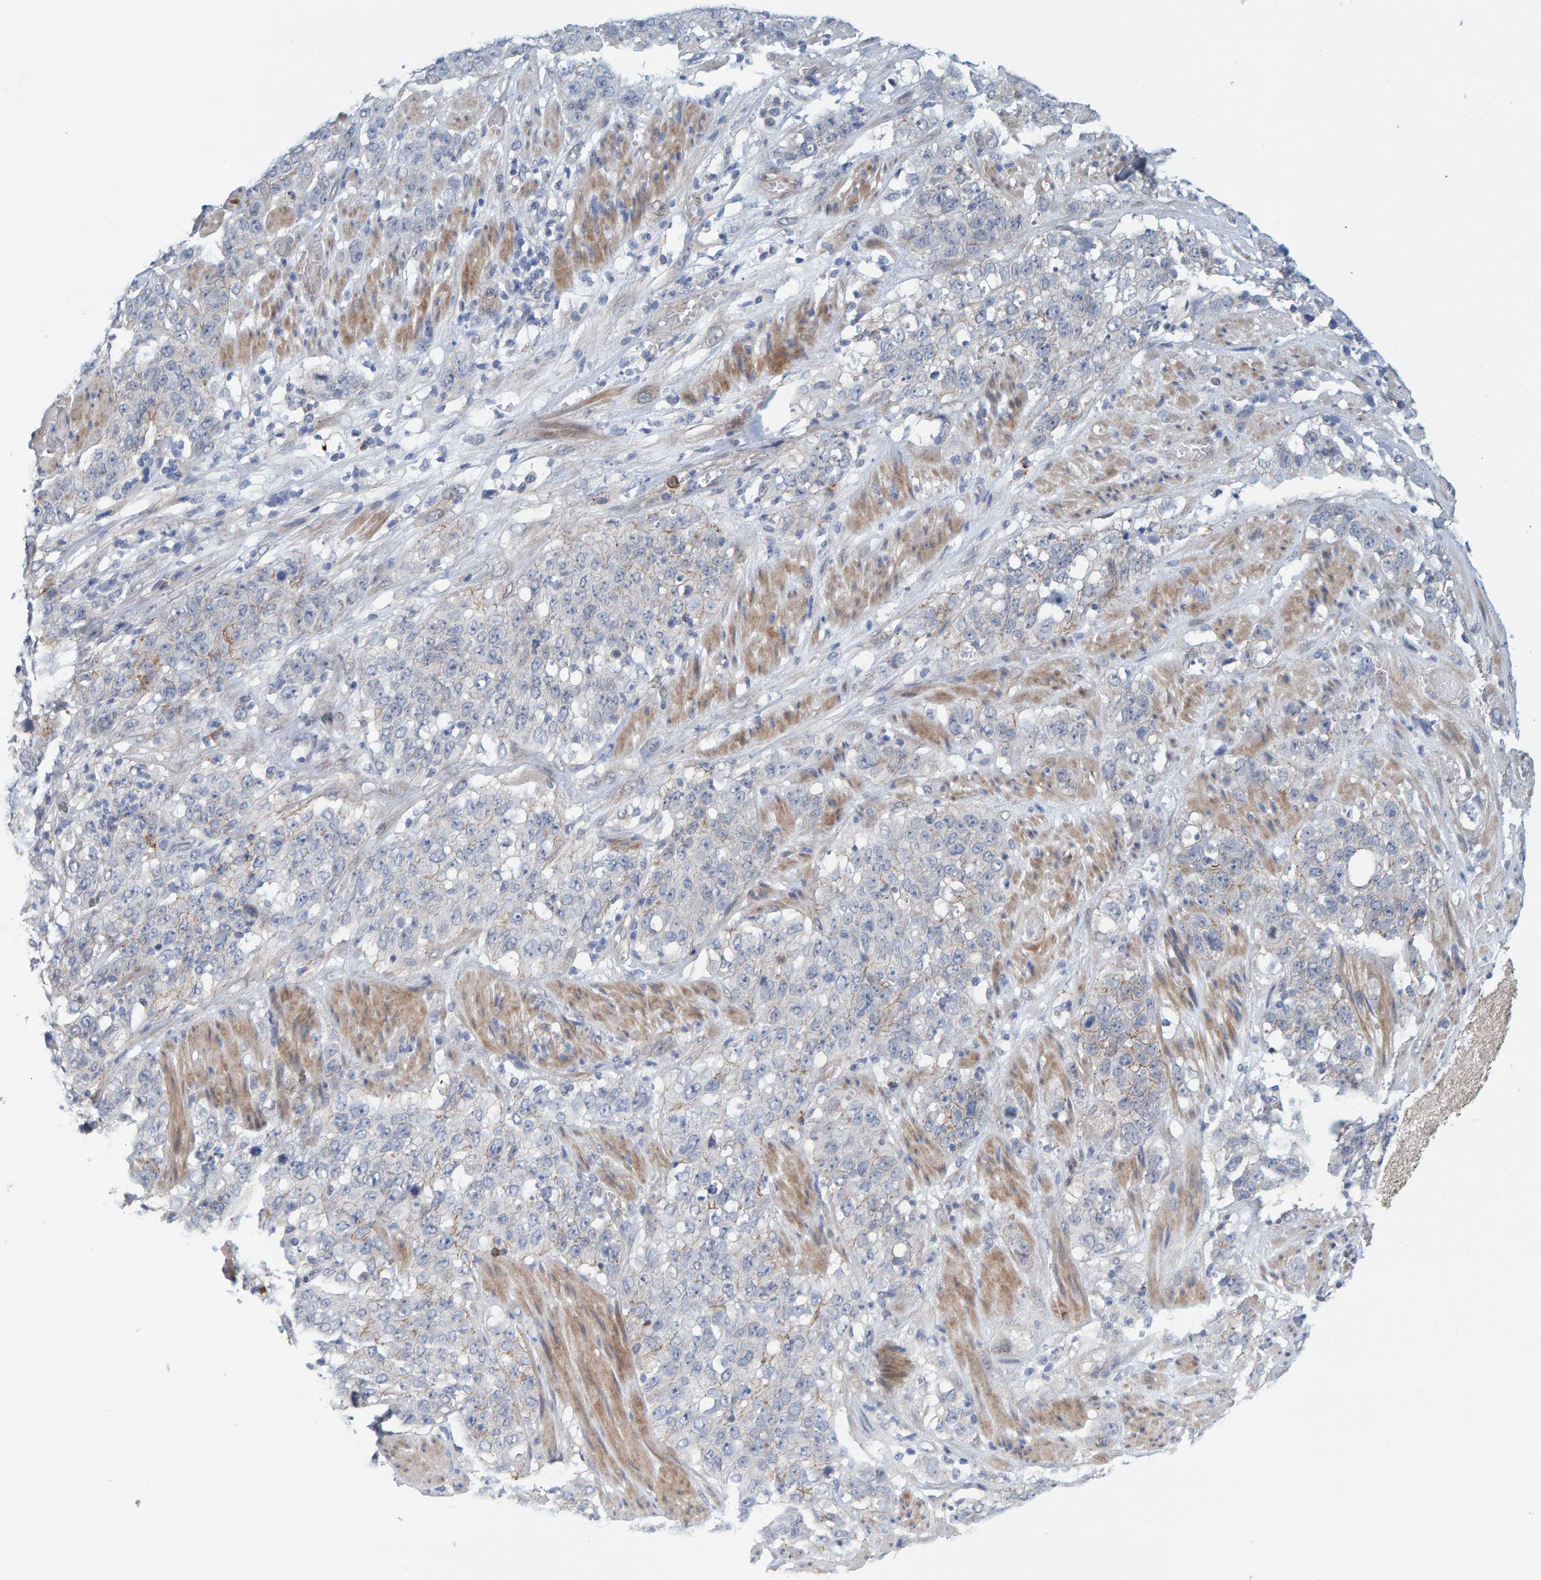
{"staining": {"intensity": "negative", "quantity": "none", "location": "none"}, "tissue": "stomach cancer", "cell_type": "Tumor cells", "image_type": "cancer", "snomed": [{"axis": "morphology", "description": "Adenocarcinoma, NOS"}, {"axis": "topography", "description": "Stomach"}], "caption": "IHC of human adenocarcinoma (stomach) displays no expression in tumor cells.", "gene": "KRBA2", "patient": {"sex": "male", "age": 48}}